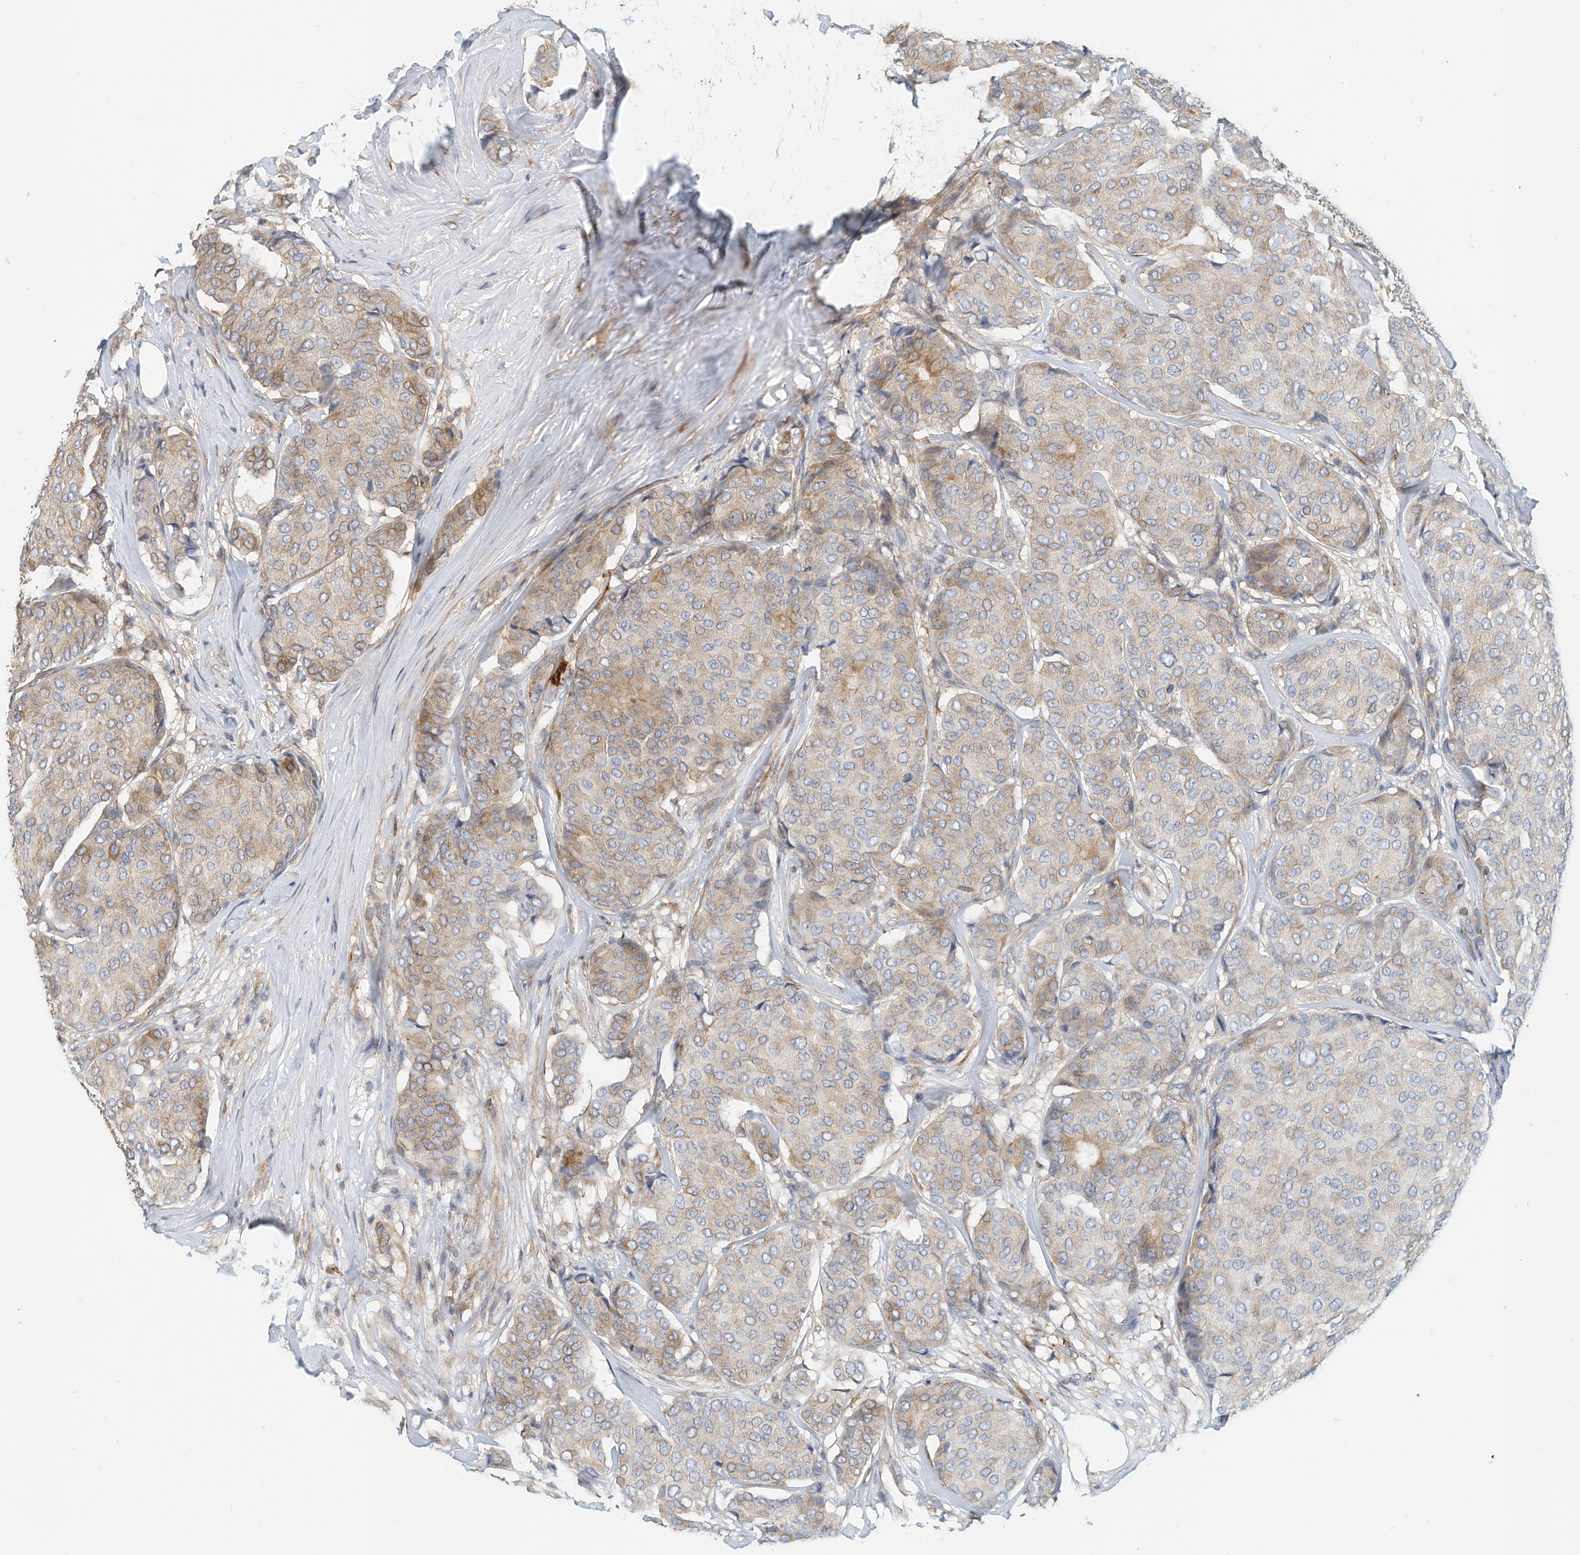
{"staining": {"intensity": "weak", "quantity": "25%-75%", "location": "cytoplasmic/membranous"}, "tissue": "breast cancer", "cell_type": "Tumor cells", "image_type": "cancer", "snomed": [{"axis": "morphology", "description": "Duct carcinoma"}, {"axis": "topography", "description": "Breast"}], "caption": "Tumor cells reveal low levels of weak cytoplasmic/membranous positivity in about 25%-75% of cells in human breast infiltrating ductal carcinoma.", "gene": "MICAL1", "patient": {"sex": "female", "age": 75}}